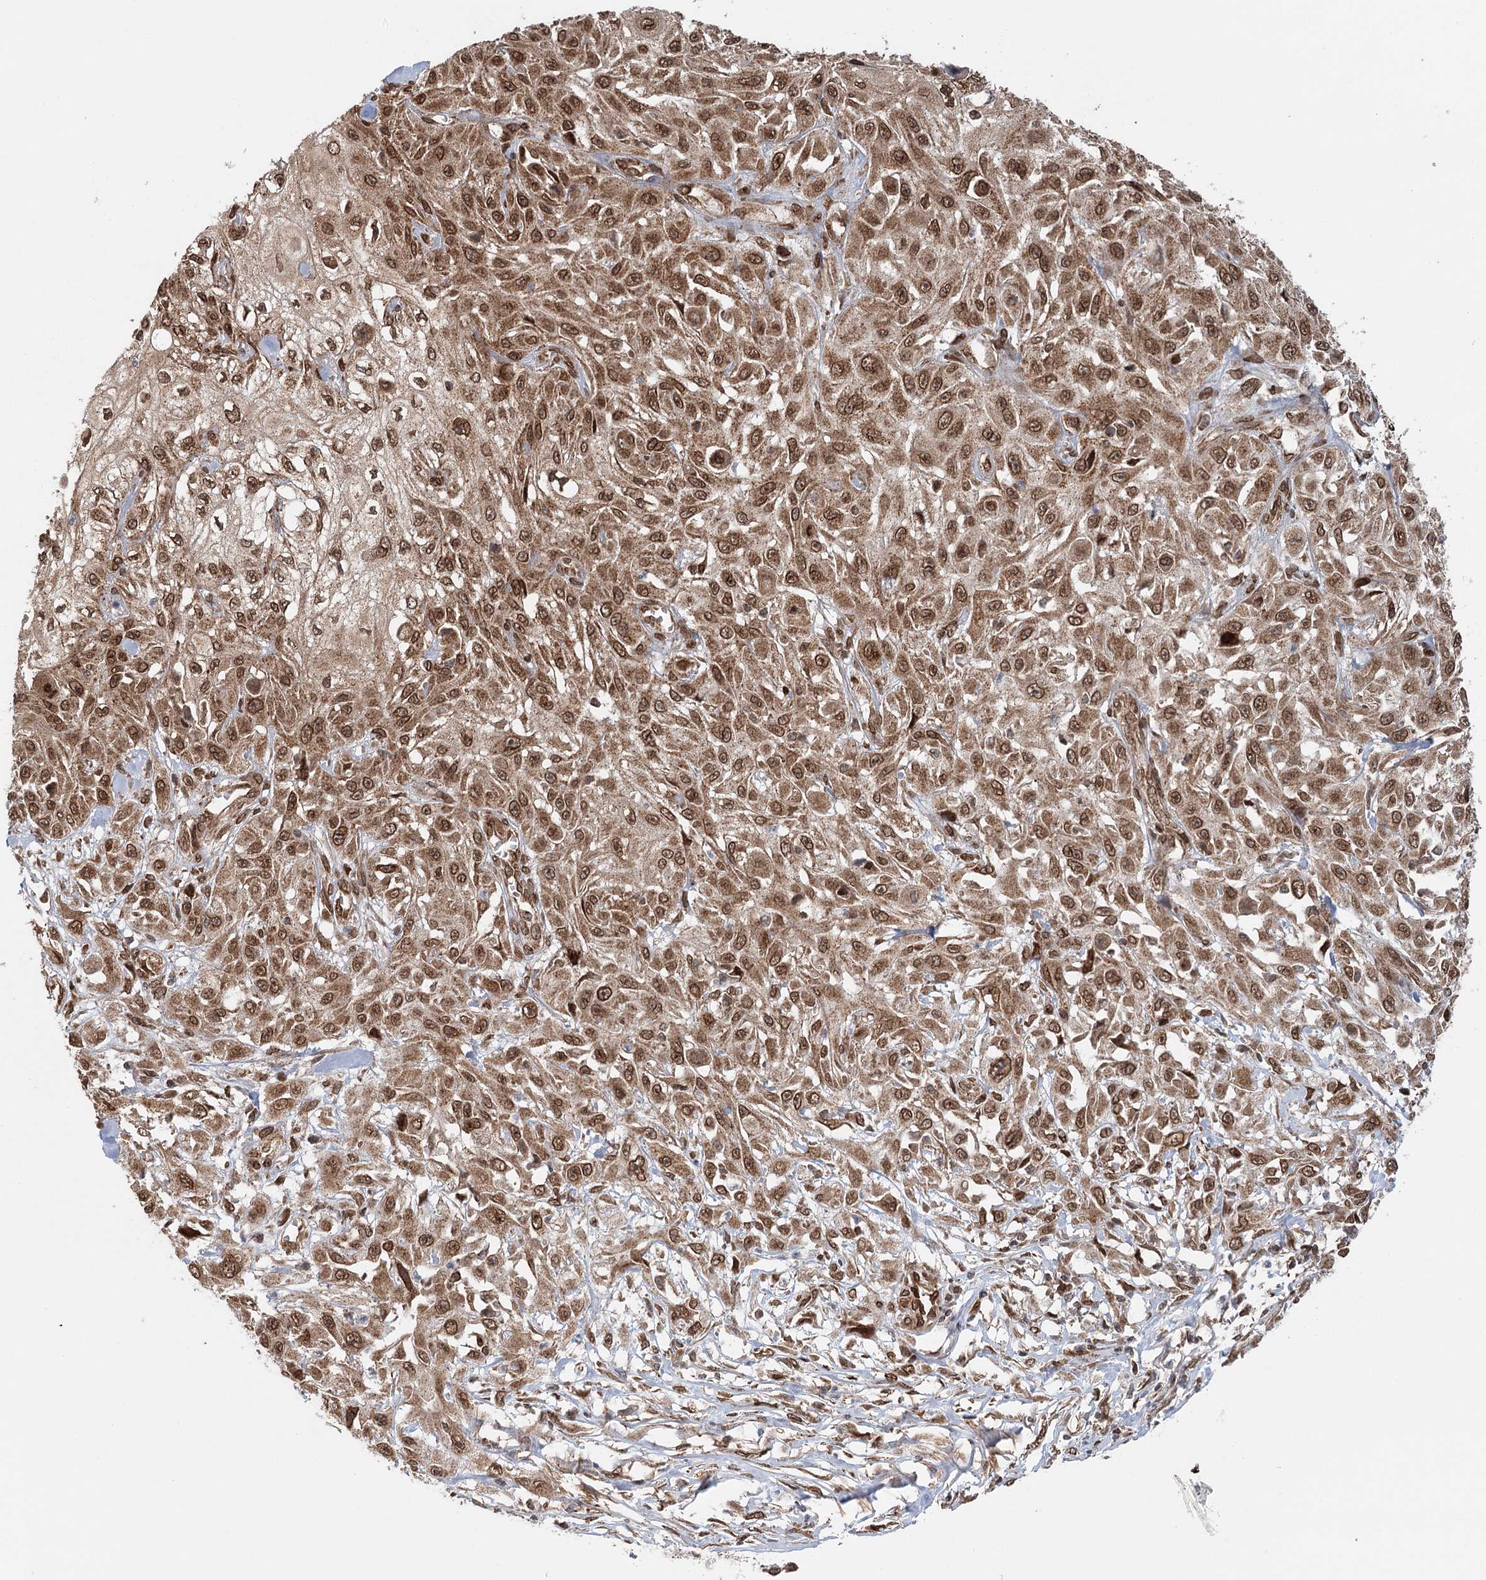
{"staining": {"intensity": "moderate", "quantity": ">75%", "location": "cytoplasmic/membranous,nuclear"}, "tissue": "skin cancer", "cell_type": "Tumor cells", "image_type": "cancer", "snomed": [{"axis": "morphology", "description": "Squamous cell carcinoma, NOS"}, {"axis": "morphology", "description": "Squamous cell carcinoma, metastatic, NOS"}, {"axis": "topography", "description": "Skin"}, {"axis": "topography", "description": "Lymph node"}], "caption": "Immunohistochemical staining of skin squamous cell carcinoma shows moderate cytoplasmic/membranous and nuclear protein expression in approximately >75% of tumor cells.", "gene": "BCKDHA", "patient": {"sex": "male", "age": 75}}